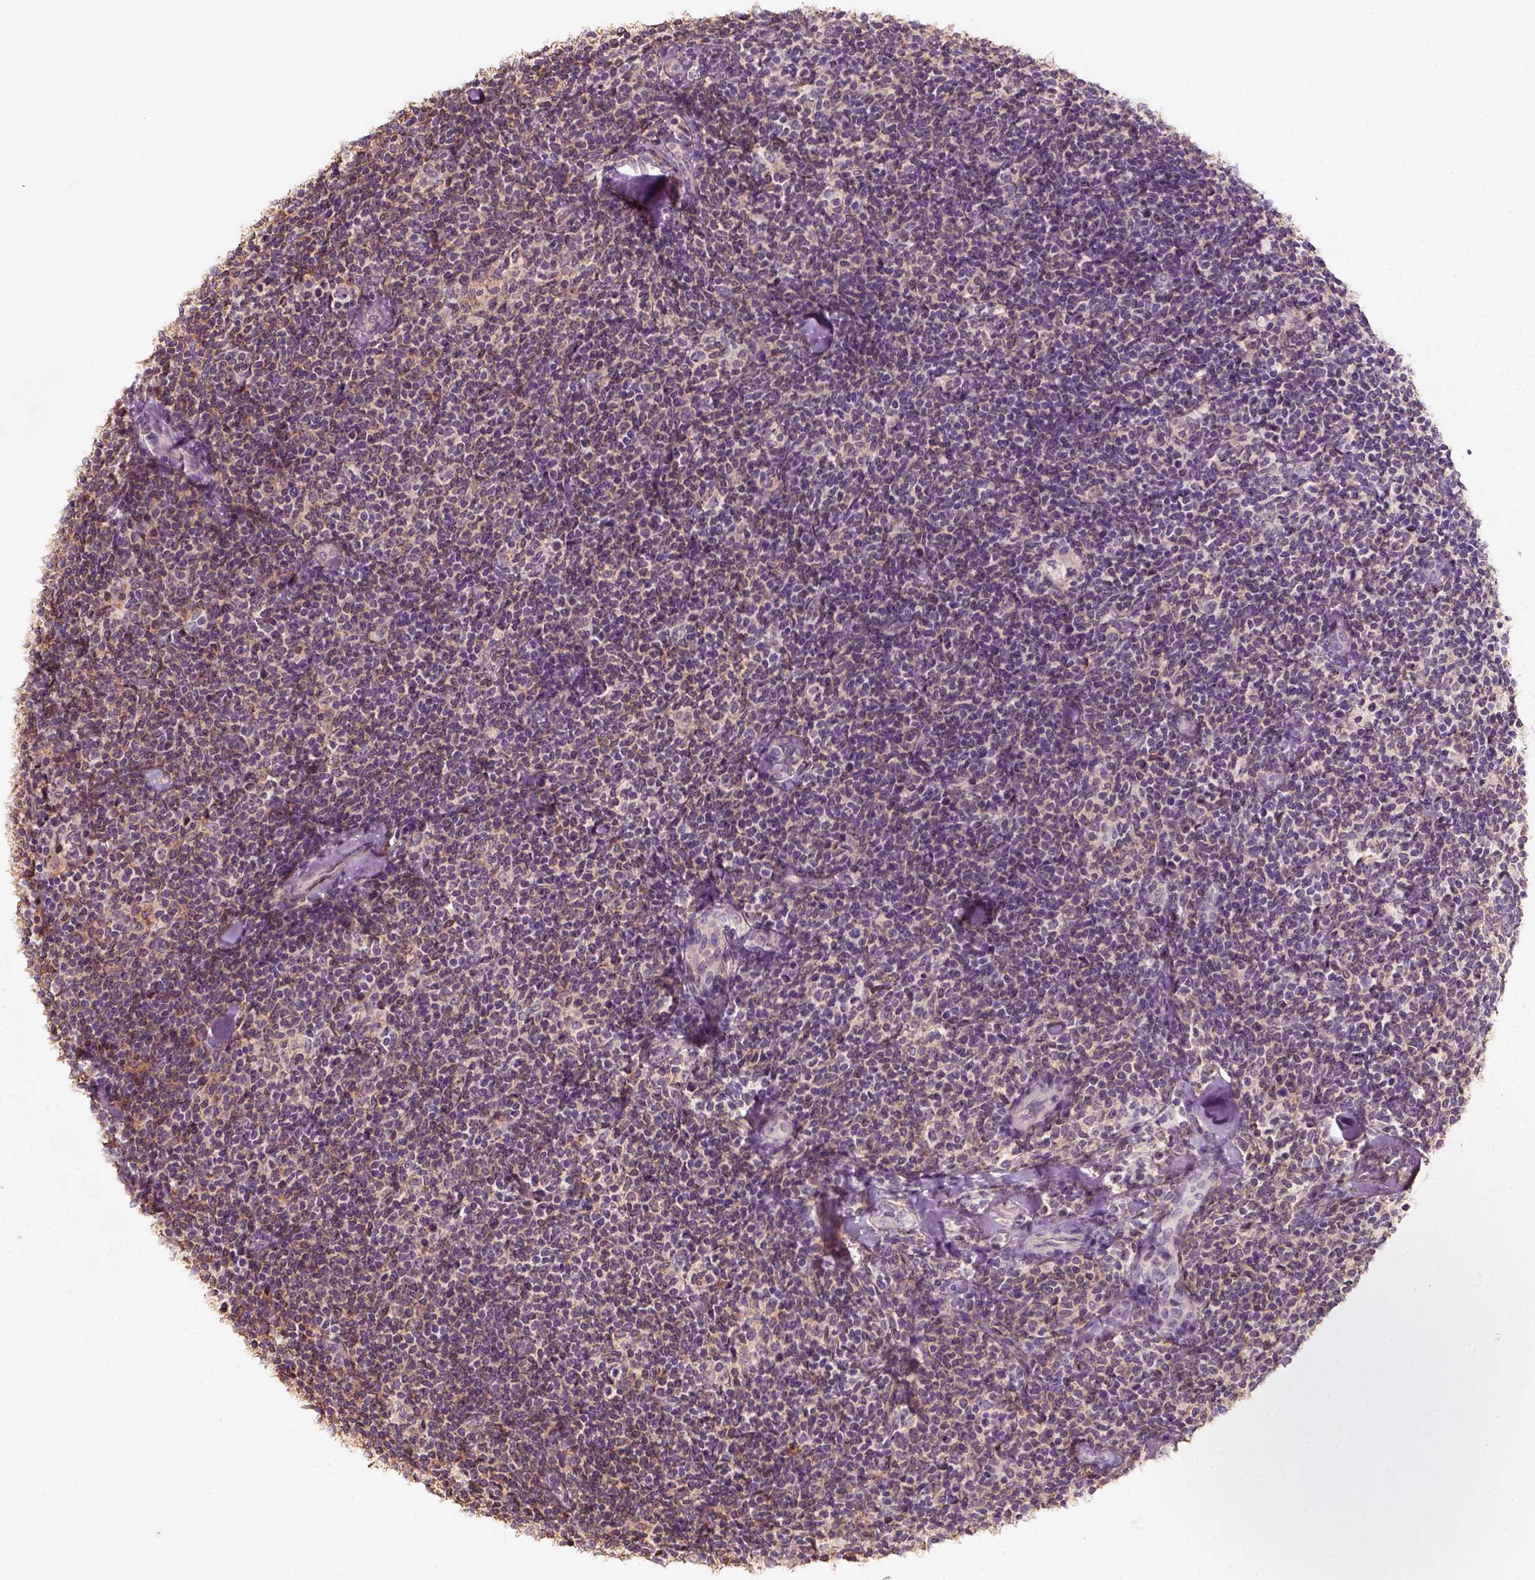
{"staining": {"intensity": "negative", "quantity": "none", "location": "none"}, "tissue": "lymphoma", "cell_type": "Tumor cells", "image_type": "cancer", "snomed": [{"axis": "morphology", "description": "Malignant lymphoma, non-Hodgkin's type, Low grade"}, {"axis": "topography", "description": "Lymph node"}], "caption": "An image of human low-grade malignant lymphoma, non-Hodgkin's type is negative for staining in tumor cells.", "gene": "AQP9", "patient": {"sex": "female", "age": 56}}